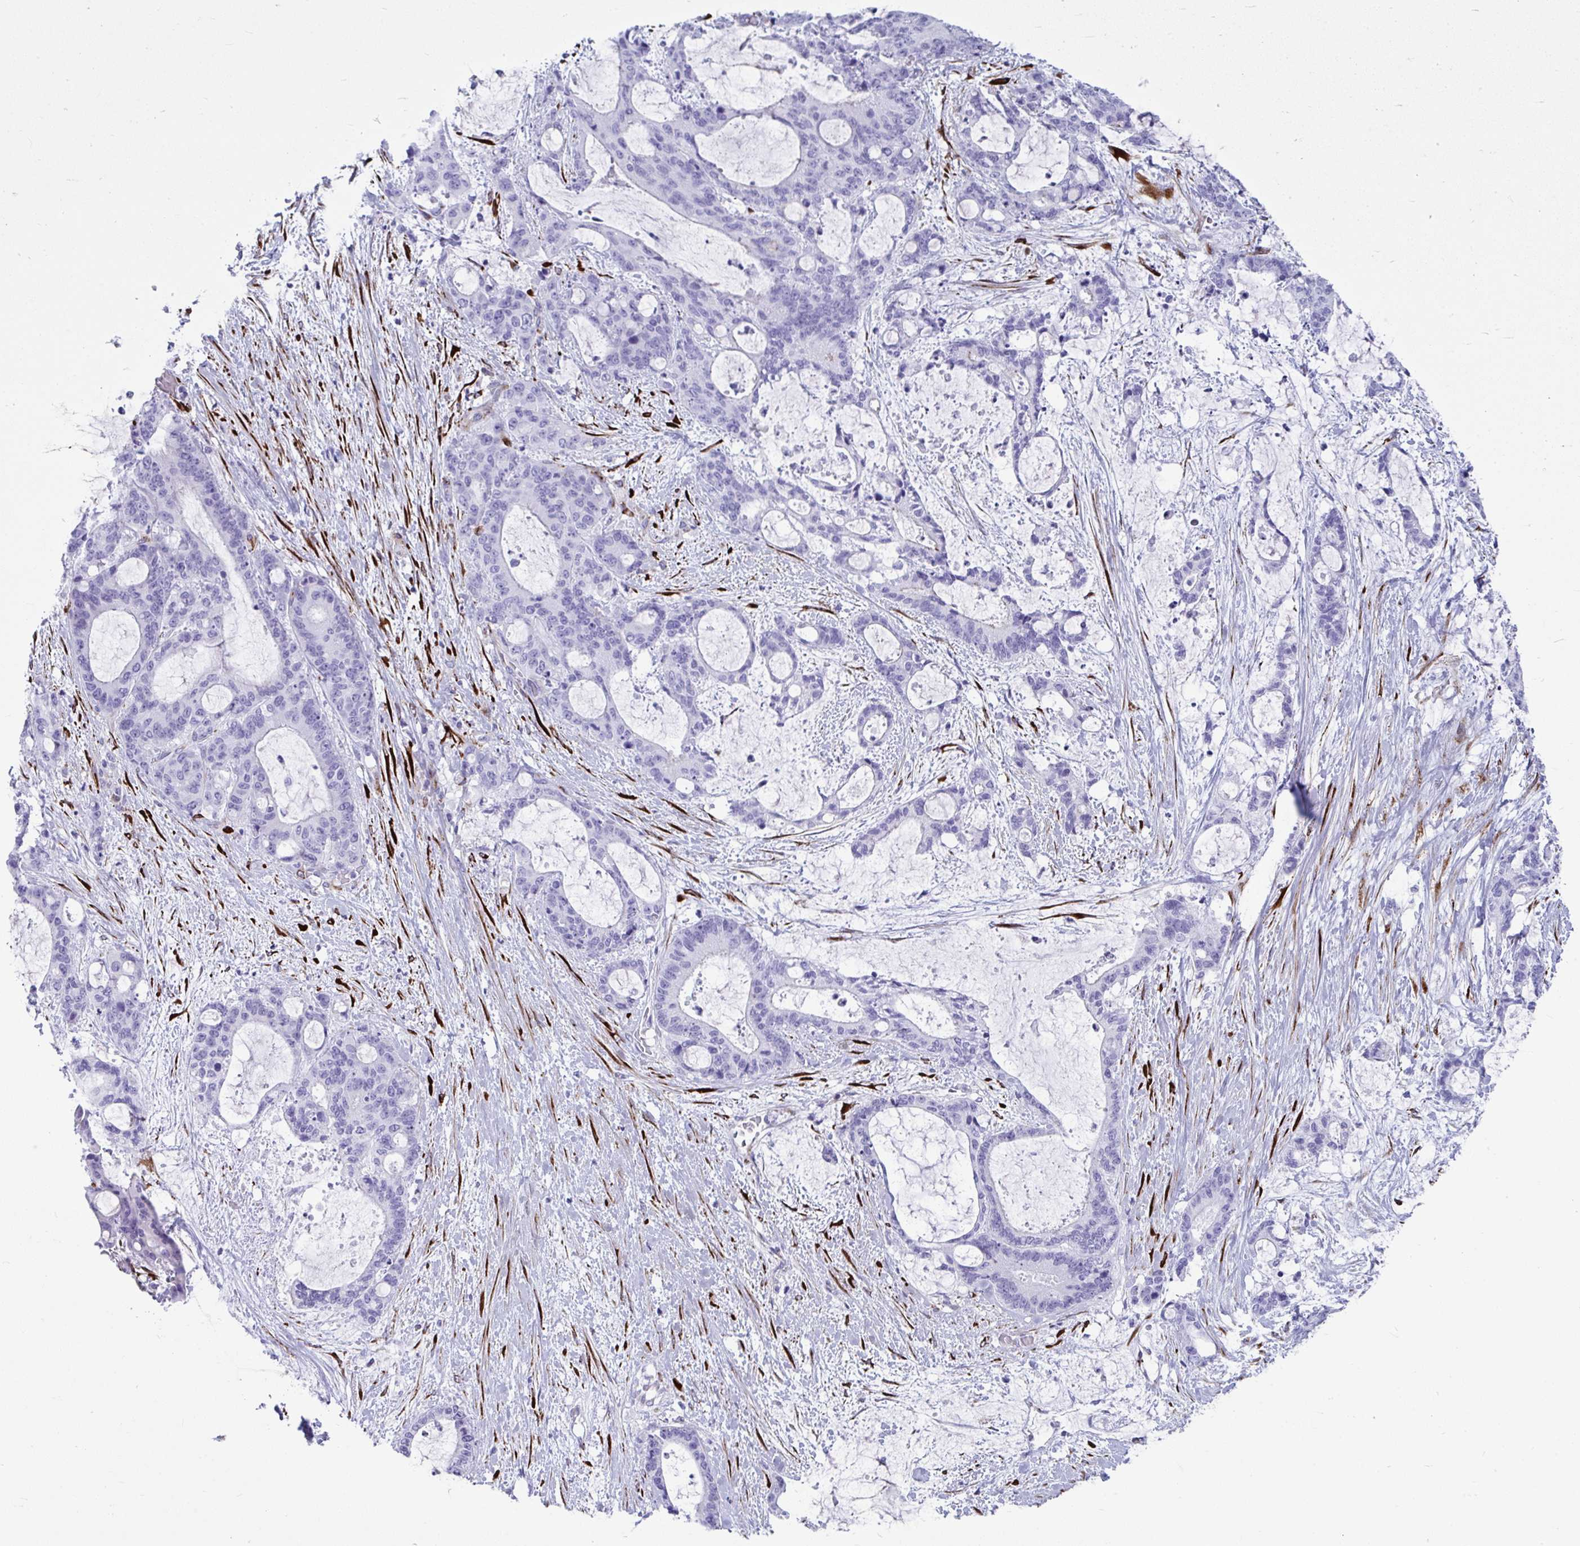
{"staining": {"intensity": "negative", "quantity": "none", "location": "none"}, "tissue": "liver cancer", "cell_type": "Tumor cells", "image_type": "cancer", "snomed": [{"axis": "morphology", "description": "Normal tissue, NOS"}, {"axis": "morphology", "description": "Cholangiocarcinoma"}, {"axis": "topography", "description": "Liver"}, {"axis": "topography", "description": "Peripheral nerve tissue"}], "caption": "This is an IHC histopathology image of liver cancer (cholangiocarcinoma). There is no staining in tumor cells.", "gene": "GRXCR2", "patient": {"sex": "female", "age": 73}}